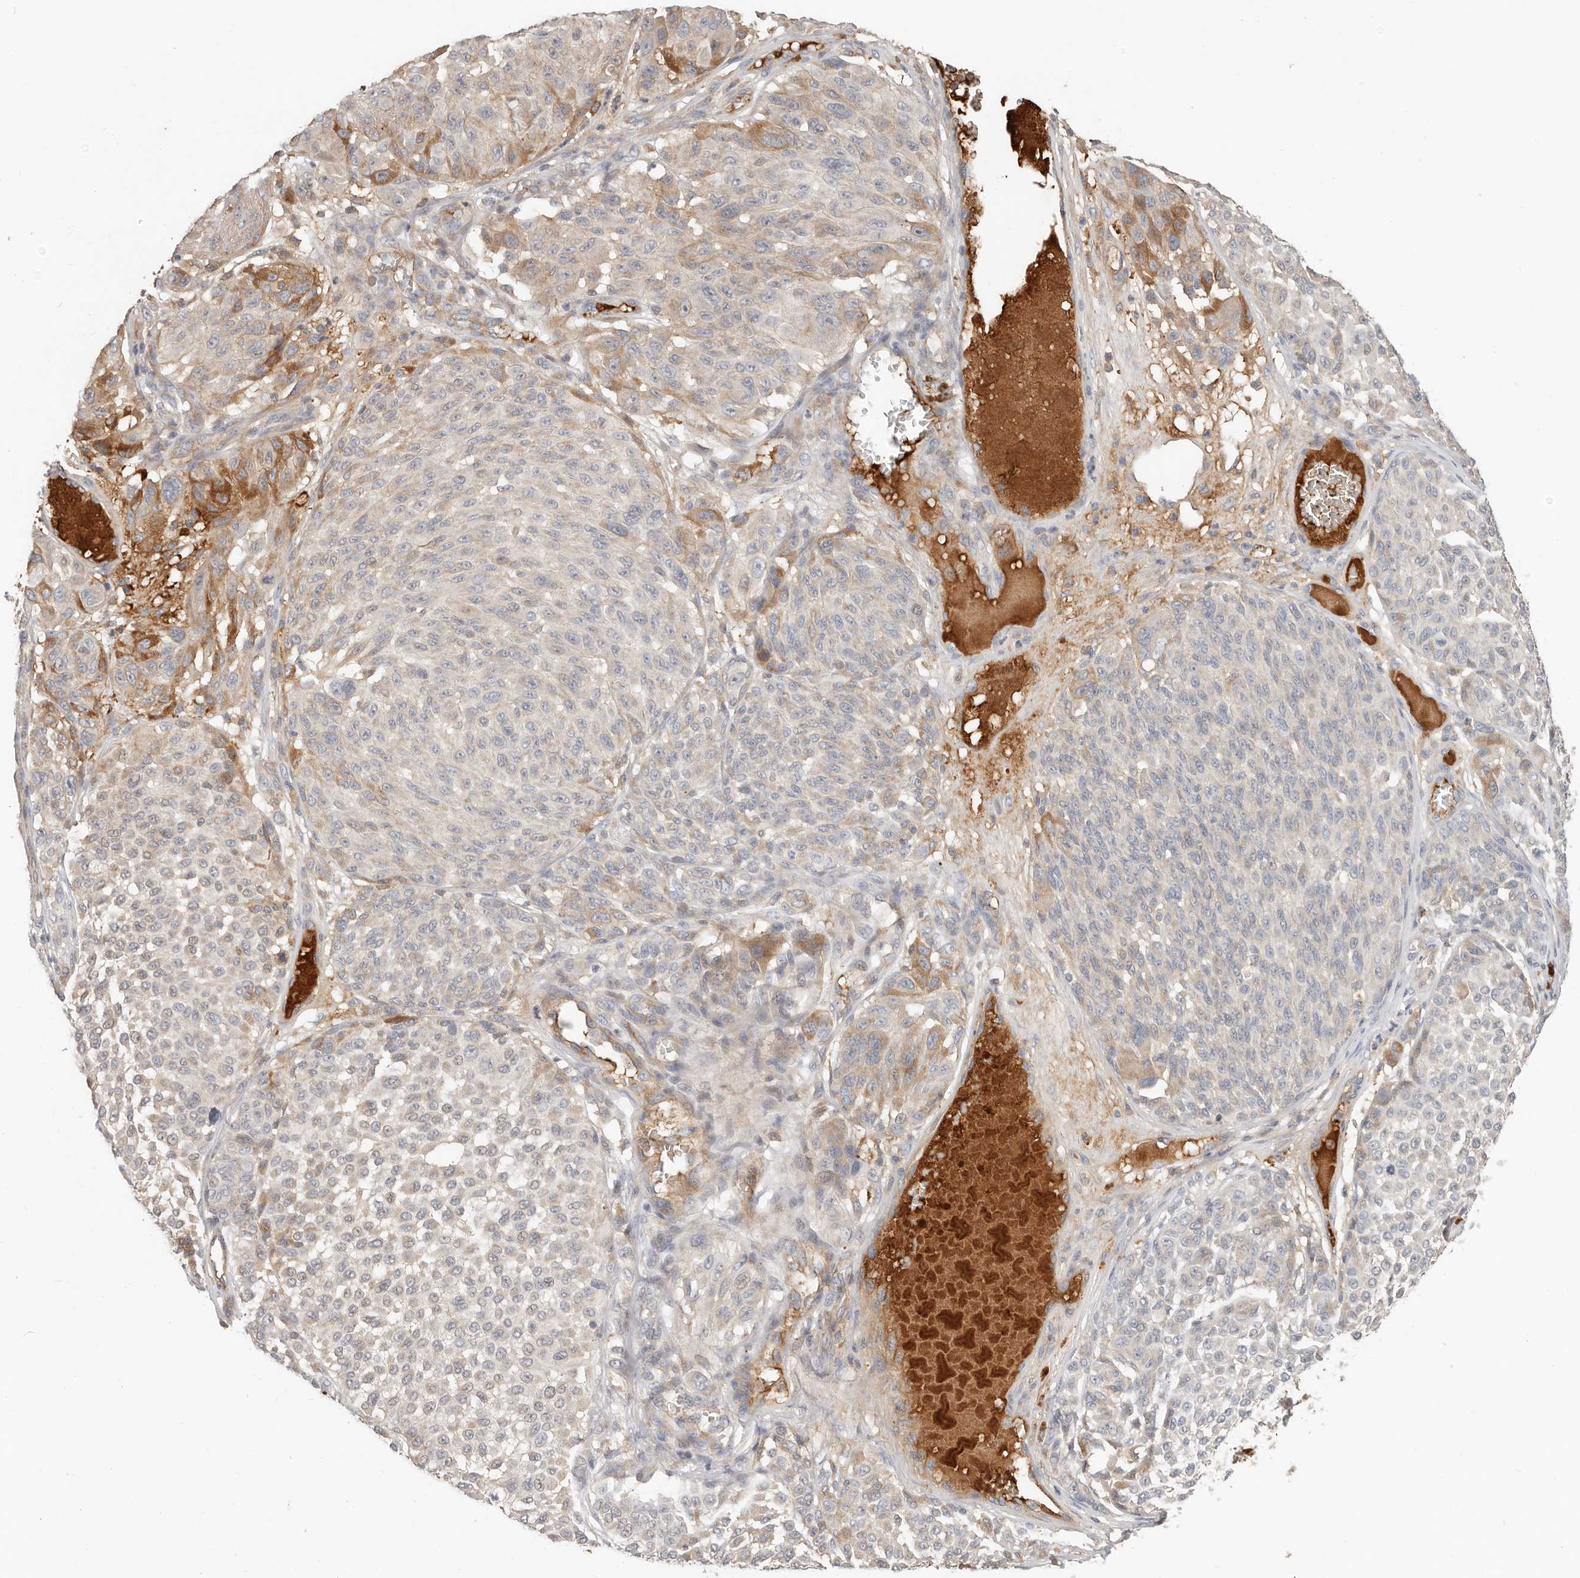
{"staining": {"intensity": "negative", "quantity": "none", "location": "none"}, "tissue": "melanoma", "cell_type": "Tumor cells", "image_type": "cancer", "snomed": [{"axis": "morphology", "description": "Malignant melanoma, NOS"}, {"axis": "topography", "description": "Skin"}], "caption": "This is an immunohistochemistry histopathology image of human melanoma. There is no positivity in tumor cells.", "gene": "MTFR2", "patient": {"sex": "male", "age": 83}}